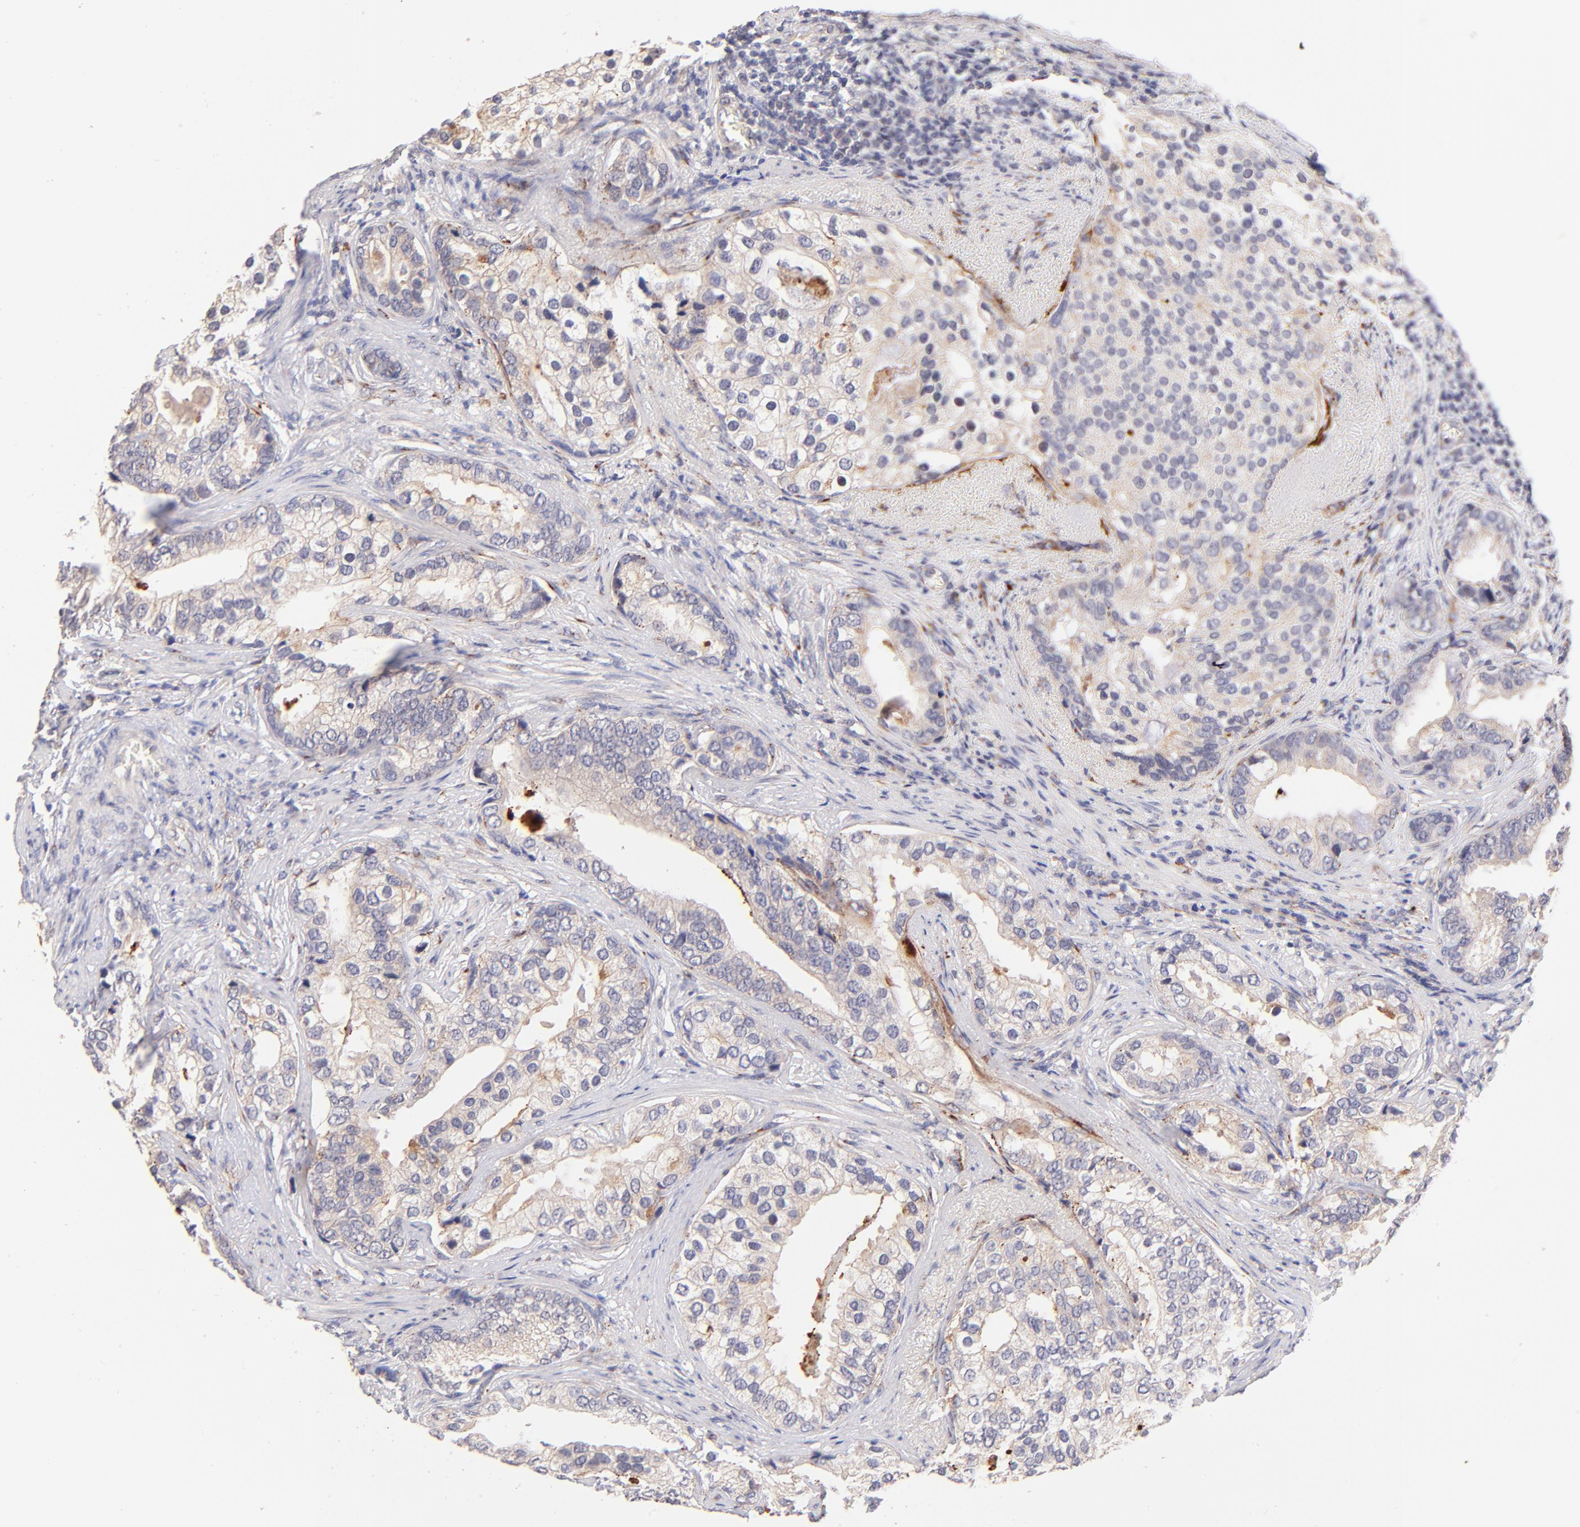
{"staining": {"intensity": "weak", "quantity": "<25%", "location": "cytoplasmic/membranous"}, "tissue": "prostate cancer", "cell_type": "Tumor cells", "image_type": "cancer", "snomed": [{"axis": "morphology", "description": "Adenocarcinoma, Low grade"}, {"axis": "topography", "description": "Prostate"}], "caption": "High magnification brightfield microscopy of low-grade adenocarcinoma (prostate) stained with DAB (brown) and counterstained with hematoxylin (blue): tumor cells show no significant staining.", "gene": "SPARC", "patient": {"sex": "male", "age": 71}}